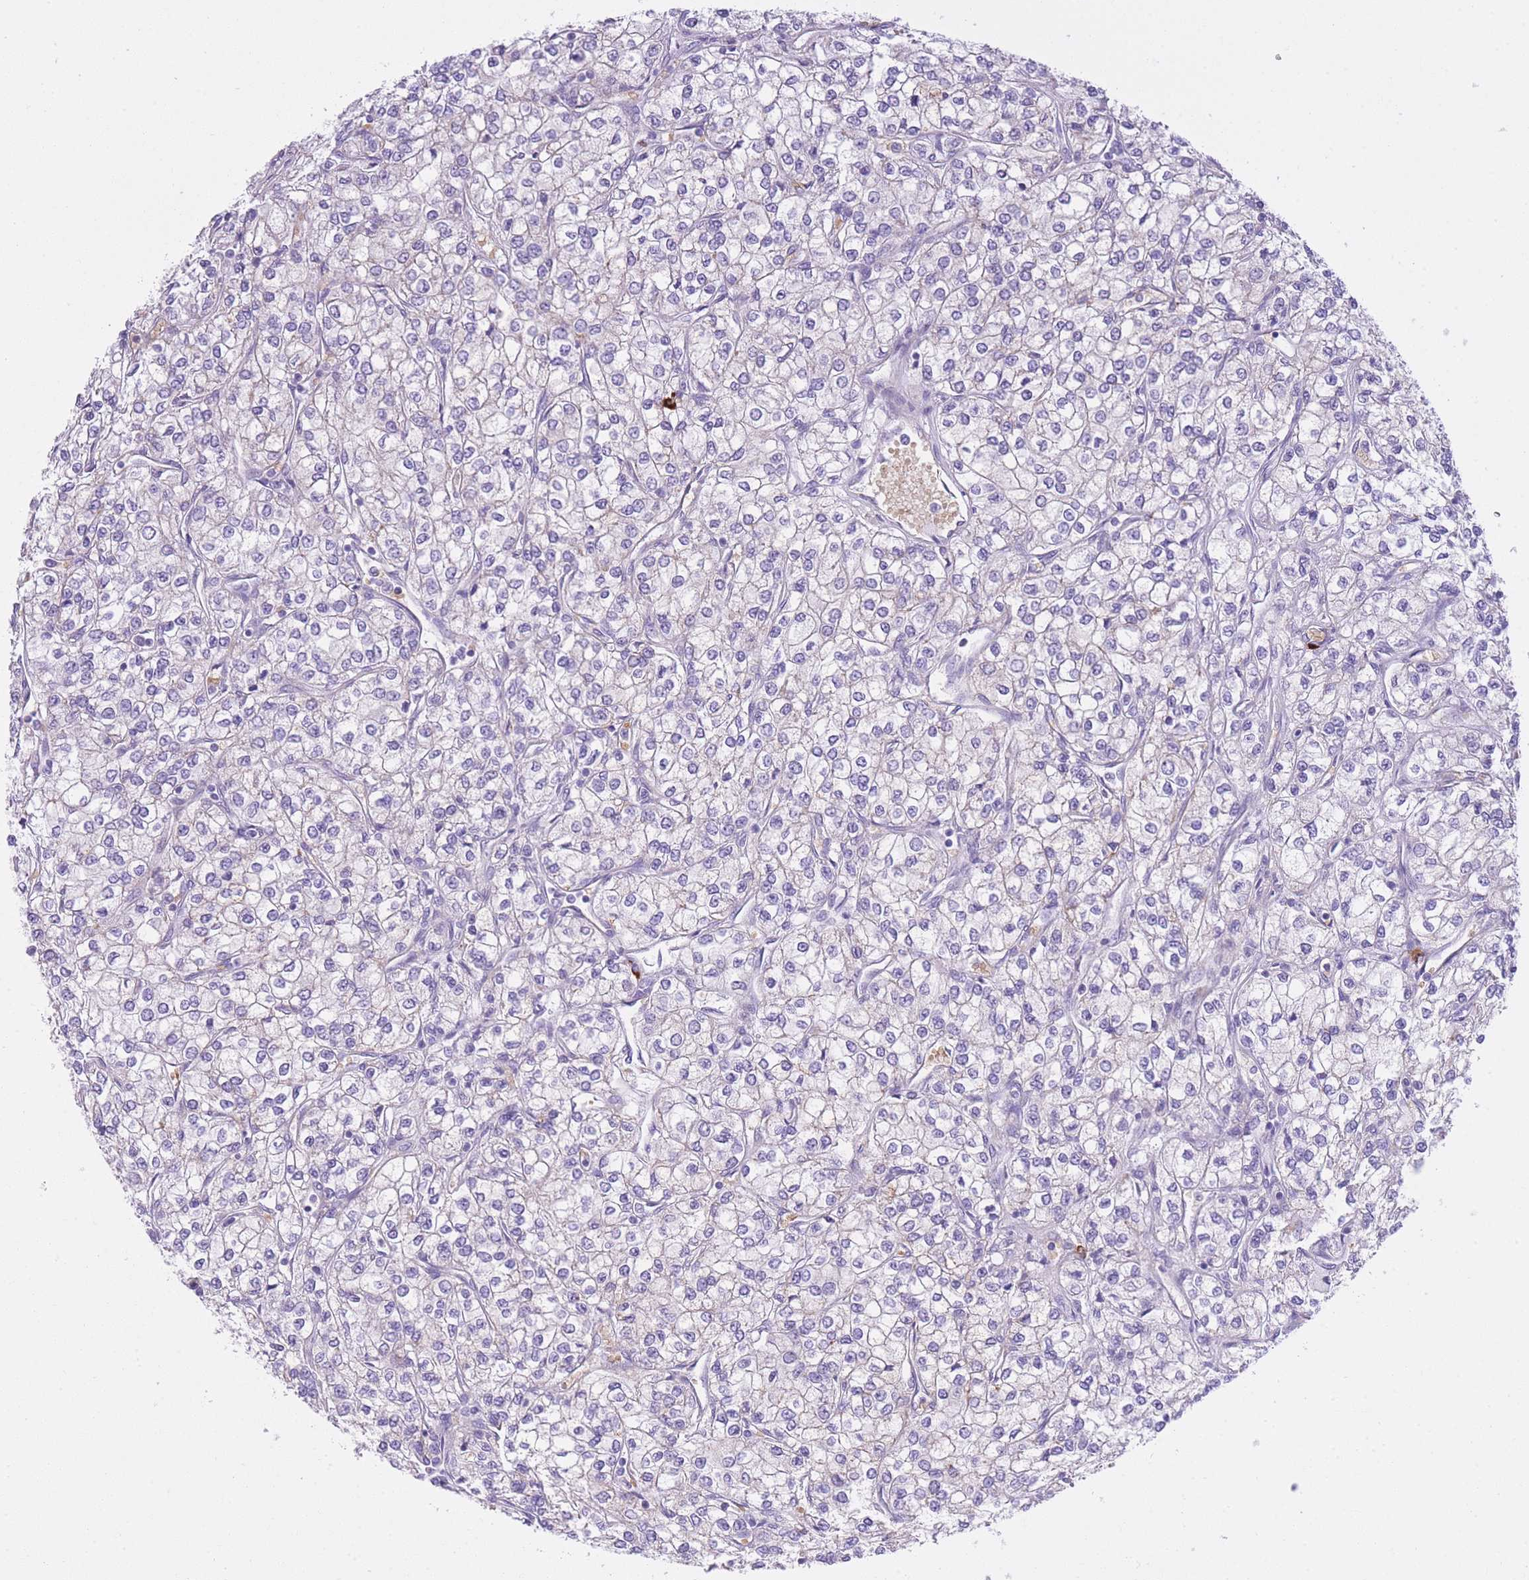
{"staining": {"intensity": "negative", "quantity": "none", "location": "none"}, "tissue": "renal cancer", "cell_type": "Tumor cells", "image_type": "cancer", "snomed": [{"axis": "morphology", "description": "Adenocarcinoma, NOS"}, {"axis": "topography", "description": "Kidney"}], "caption": "An immunohistochemistry (IHC) micrograph of renal adenocarcinoma is shown. There is no staining in tumor cells of renal adenocarcinoma. (DAB immunohistochemistry, high magnification).", "gene": "MEIOSIN", "patient": {"sex": "male", "age": 80}}